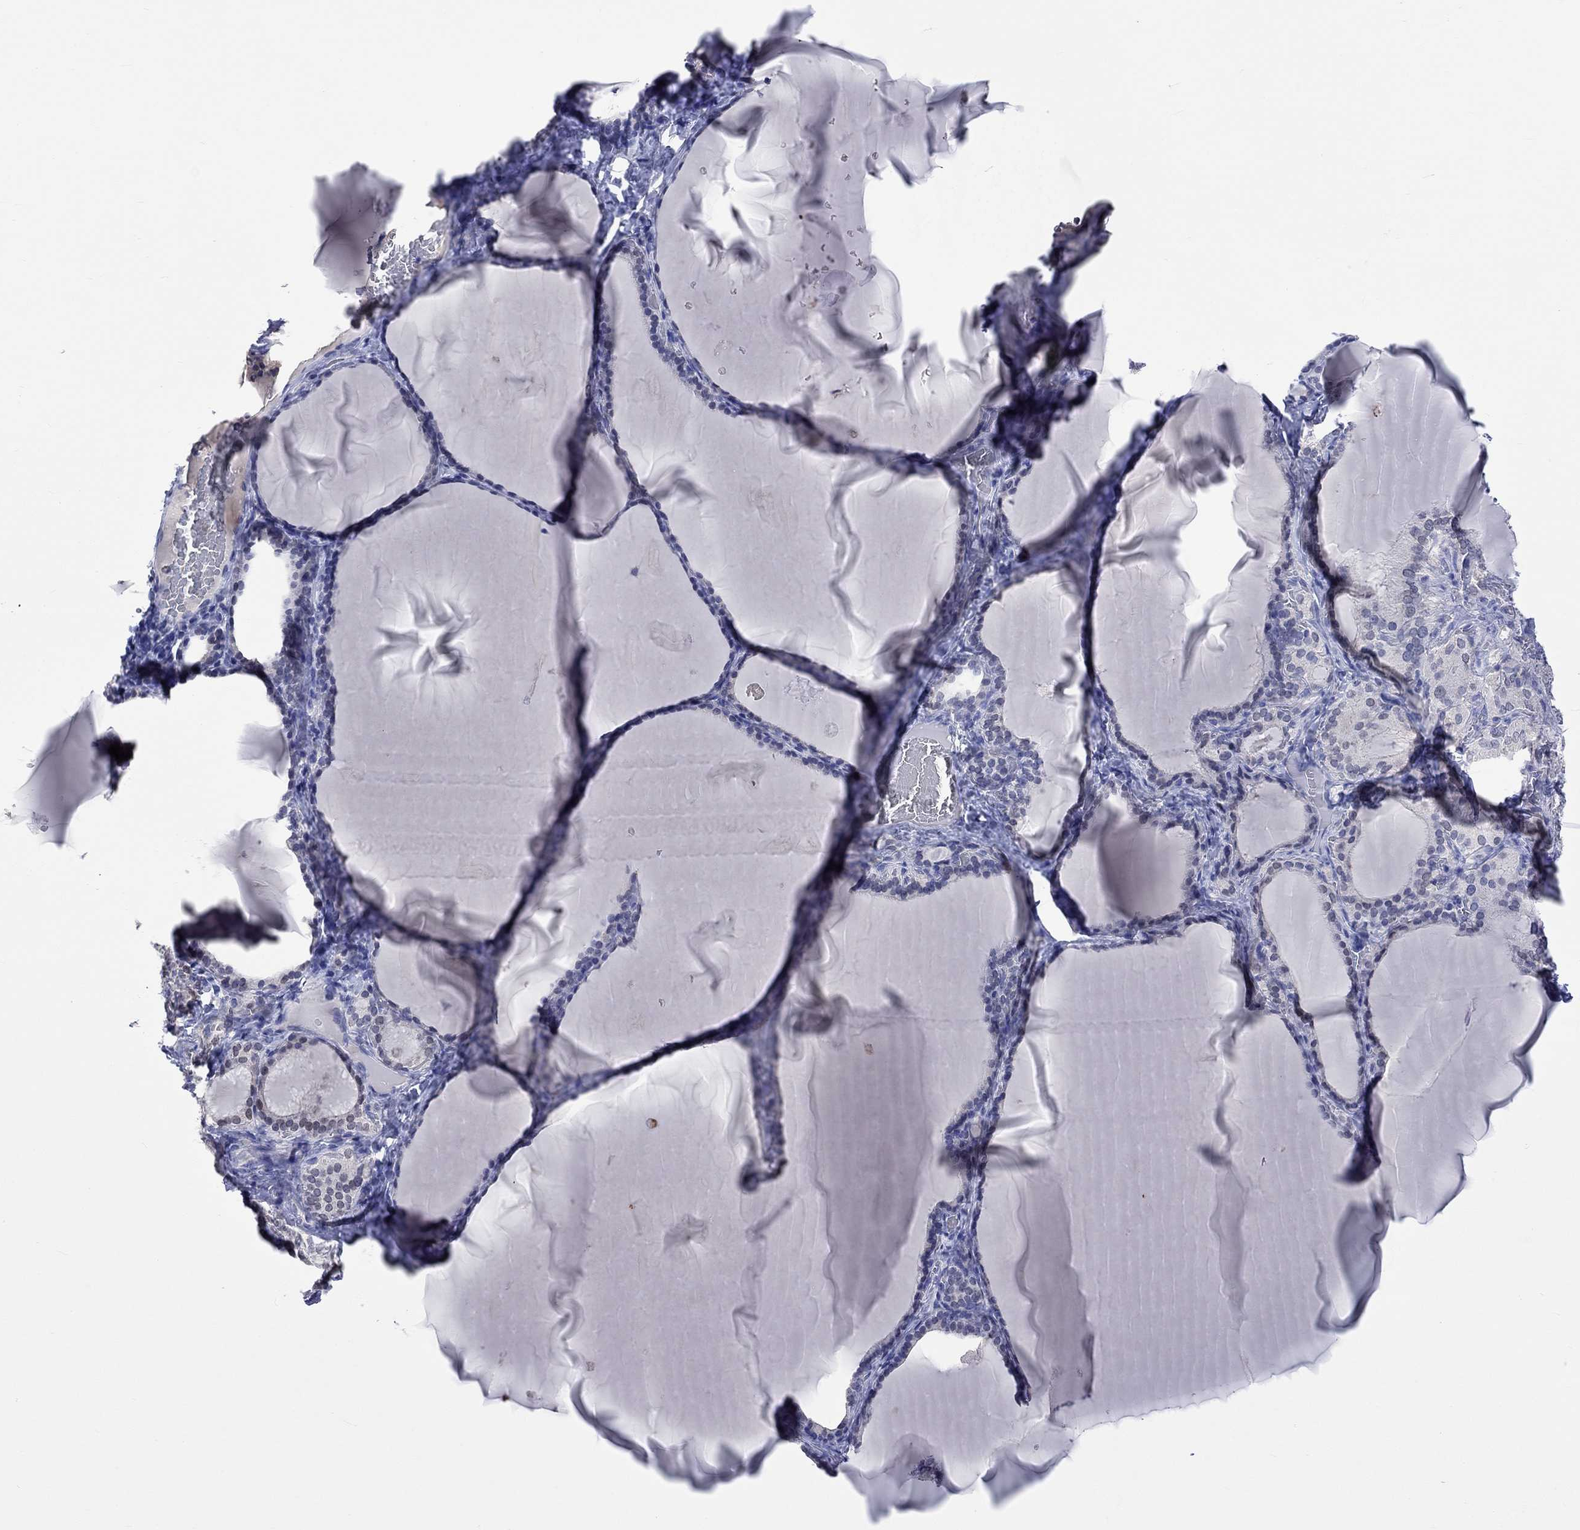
{"staining": {"intensity": "negative", "quantity": "none", "location": "none"}, "tissue": "thyroid gland", "cell_type": "Glandular cells", "image_type": "normal", "snomed": [{"axis": "morphology", "description": "Normal tissue, NOS"}, {"axis": "morphology", "description": "Hyperplasia, NOS"}, {"axis": "topography", "description": "Thyroid gland"}], "caption": "There is no significant positivity in glandular cells of thyroid gland. Nuclei are stained in blue.", "gene": "LRFN4", "patient": {"sex": "female", "age": 27}}